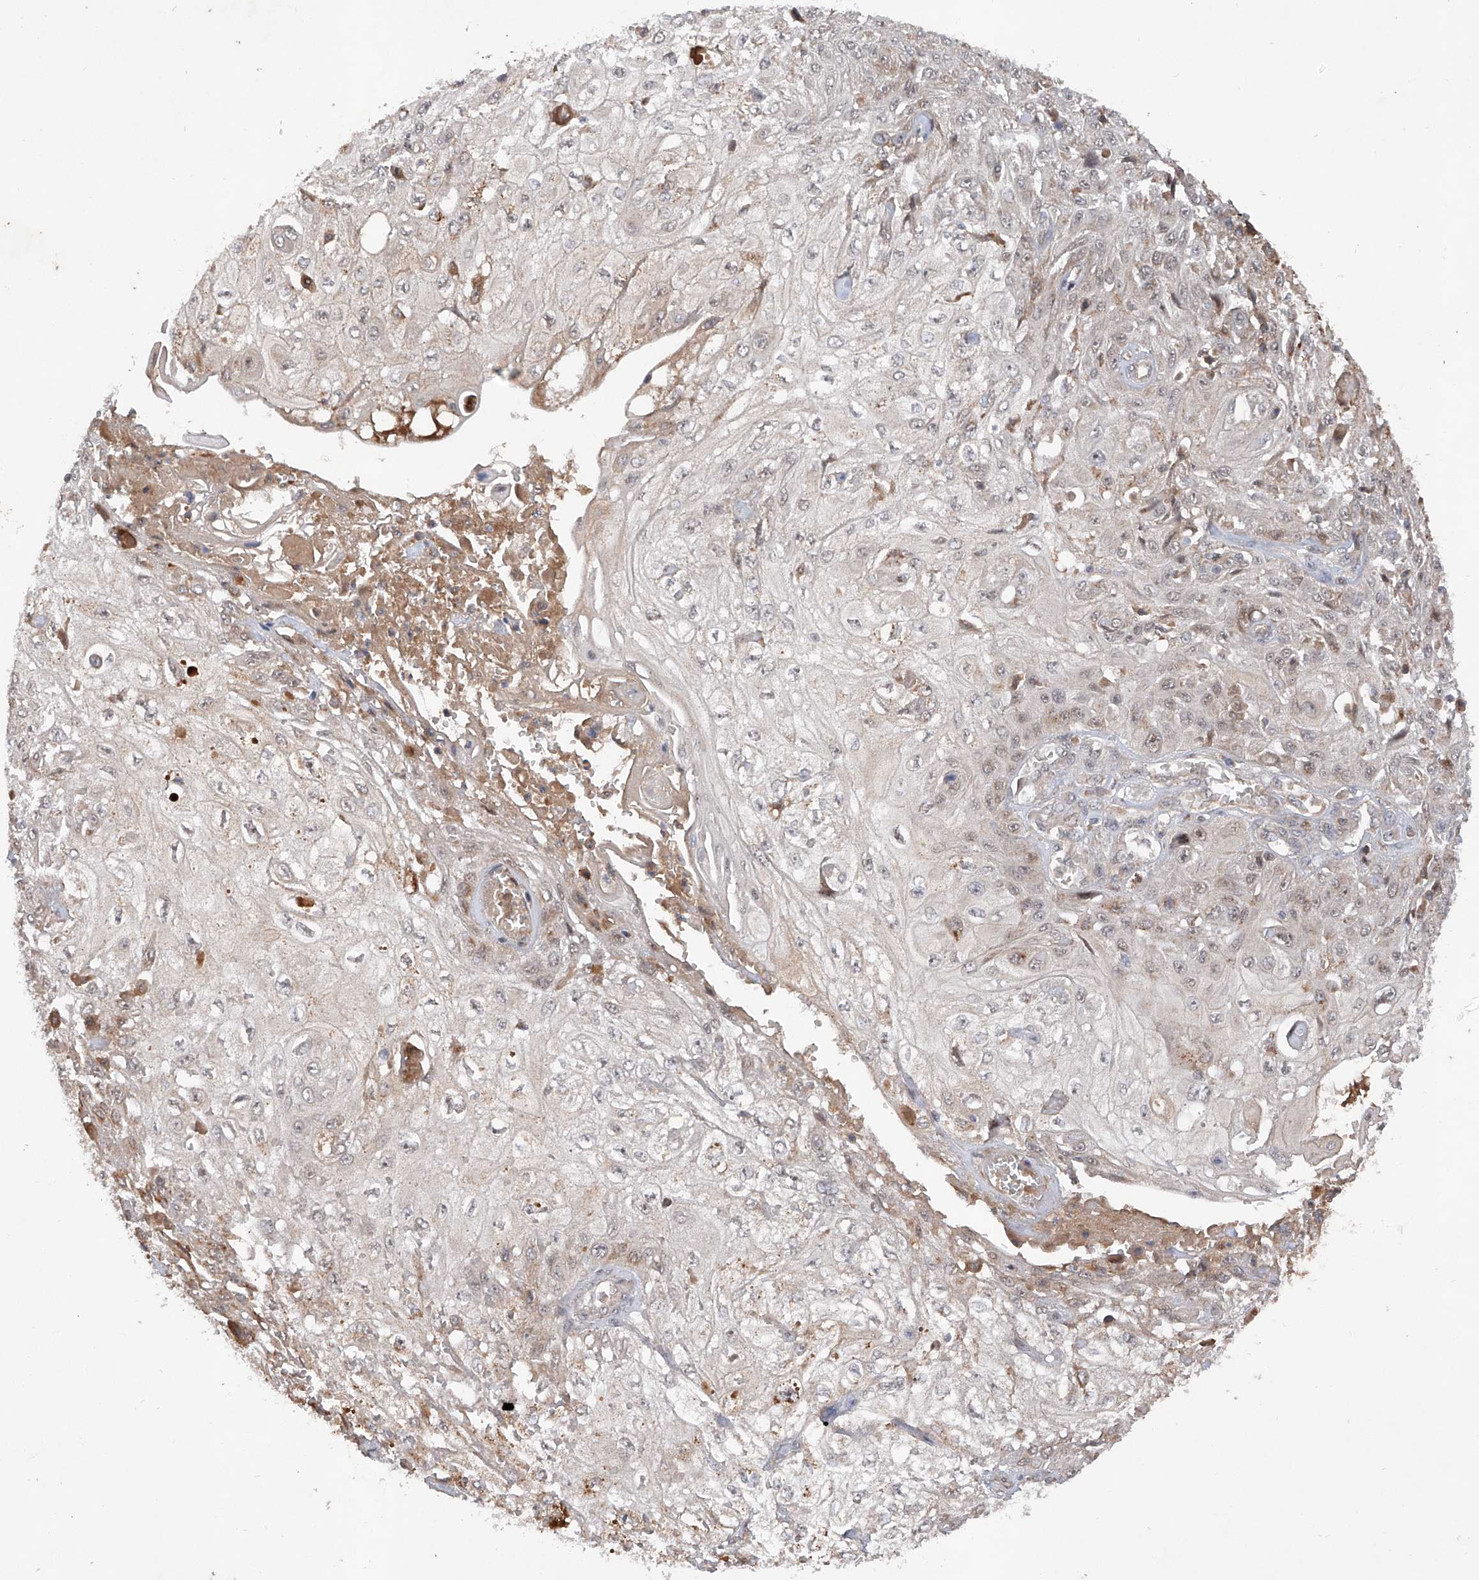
{"staining": {"intensity": "weak", "quantity": "25%-75%", "location": "cytoplasmic/membranous,nuclear"}, "tissue": "skin cancer", "cell_type": "Tumor cells", "image_type": "cancer", "snomed": [{"axis": "morphology", "description": "Squamous cell carcinoma, NOS"}, {"axis": "morphology", "description": "Squamous cell carcinoma, metastatic, NOS"}, {"axis": "topography", "description": "Skin"}, {"axis": "topography", "description": "Lymph node"}], "caption": "Immunohistochemistry (DAB) staining of skin cancer exhibits weak cytoplasmic/membranous and nuclear protein positivity in approximately 25%-75% of tumor cells.", "gene": "FAM135A", "patient": {"sex": "male", "age": 75}}